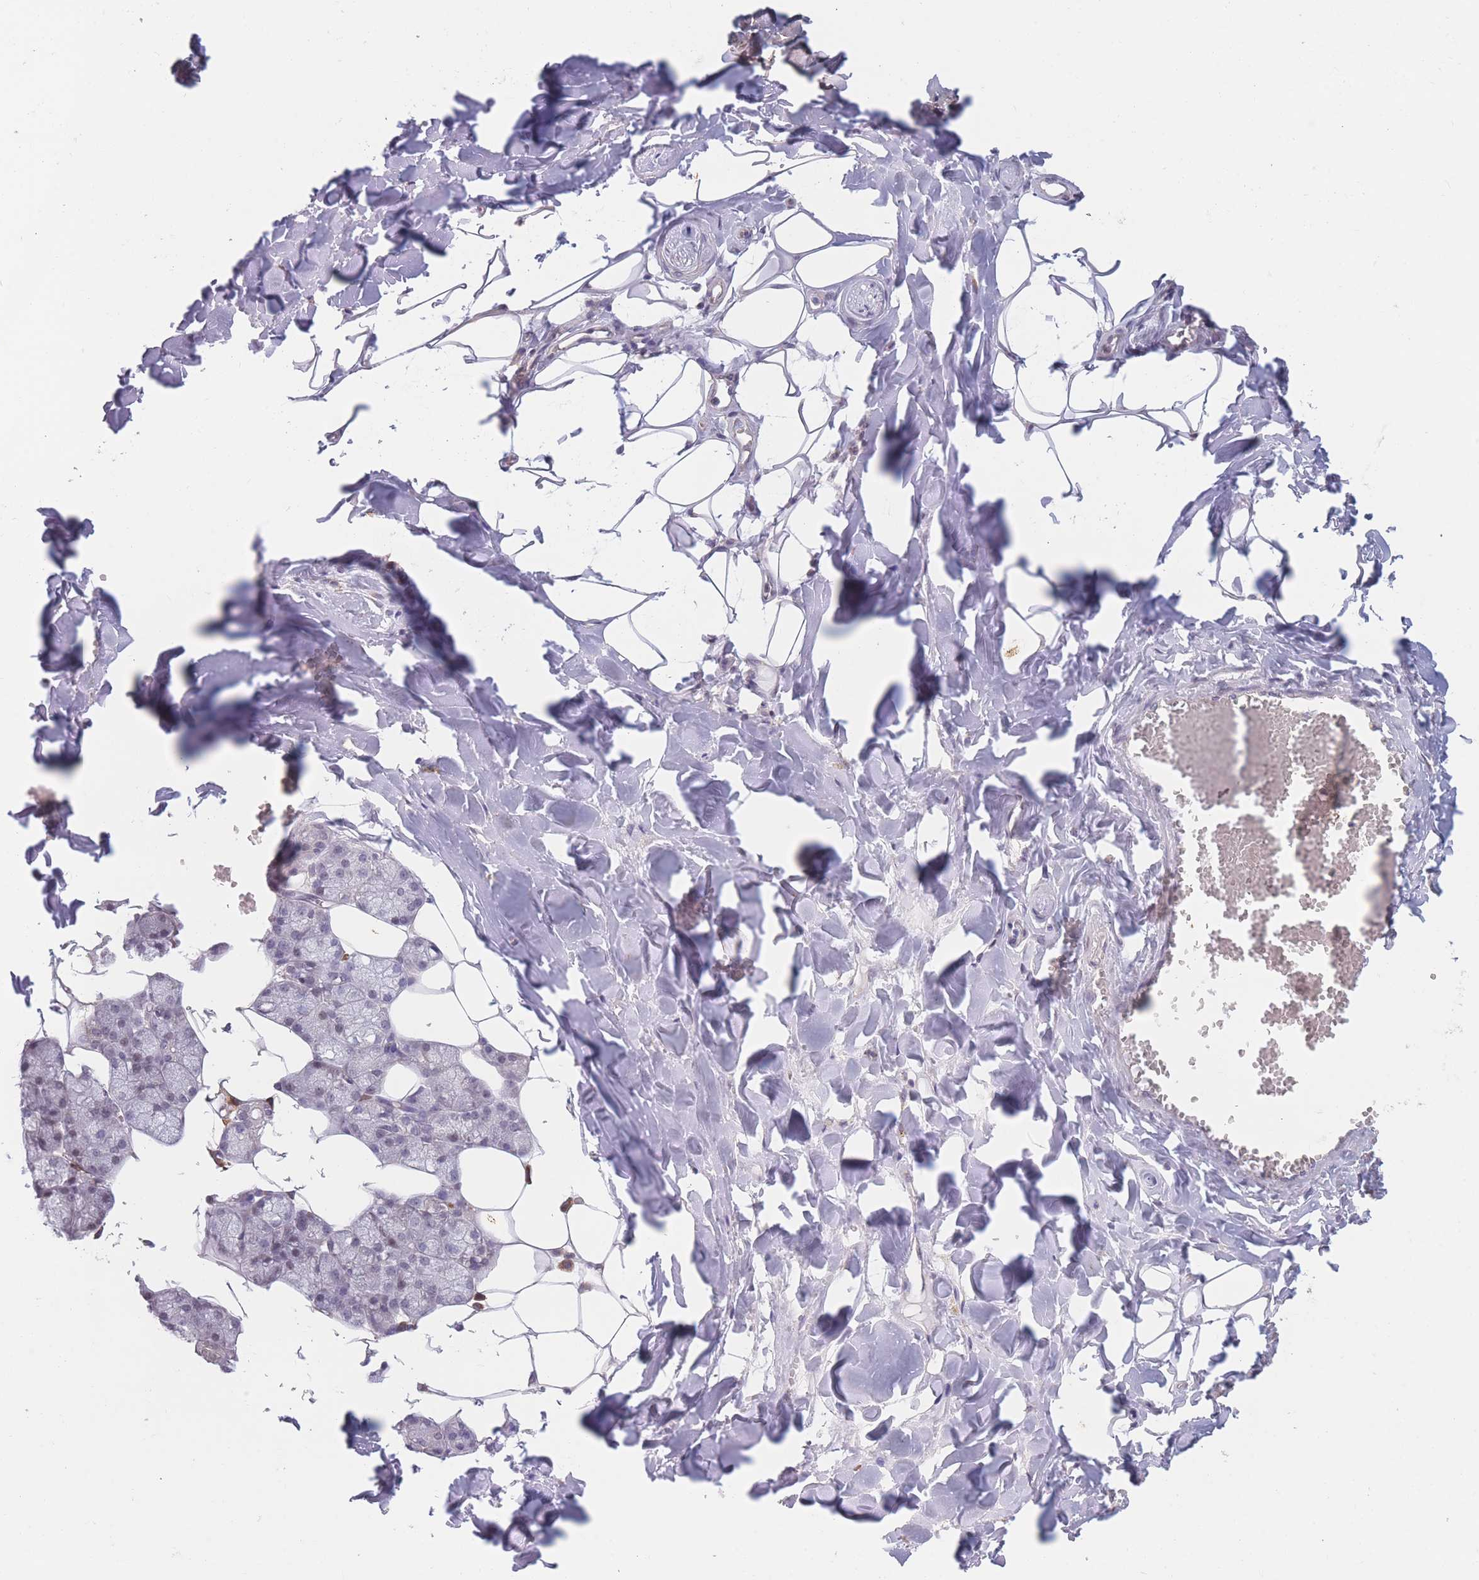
{"staining": {"intensity": "weak", "quantity": "<25%", "location": "nuclear"}, "tissue": "salivary gland", "cell_type": "Glandular cells", "image_type": "normal", "snomed": [{"axis": "morphology", "description": "Normal tissue, NOS"}, {"axis": "topography", "description": "Salivary gland"}], "caption": "This histopathology image is of normal salivary gland stained with immunohistochemistry (IHC) to label a protein in brown with the nuclei are counter-stained blue. There is no expression in glandular cells.", "gene": "COL27A1", "patient": {"sex": "male", "age": 62}}